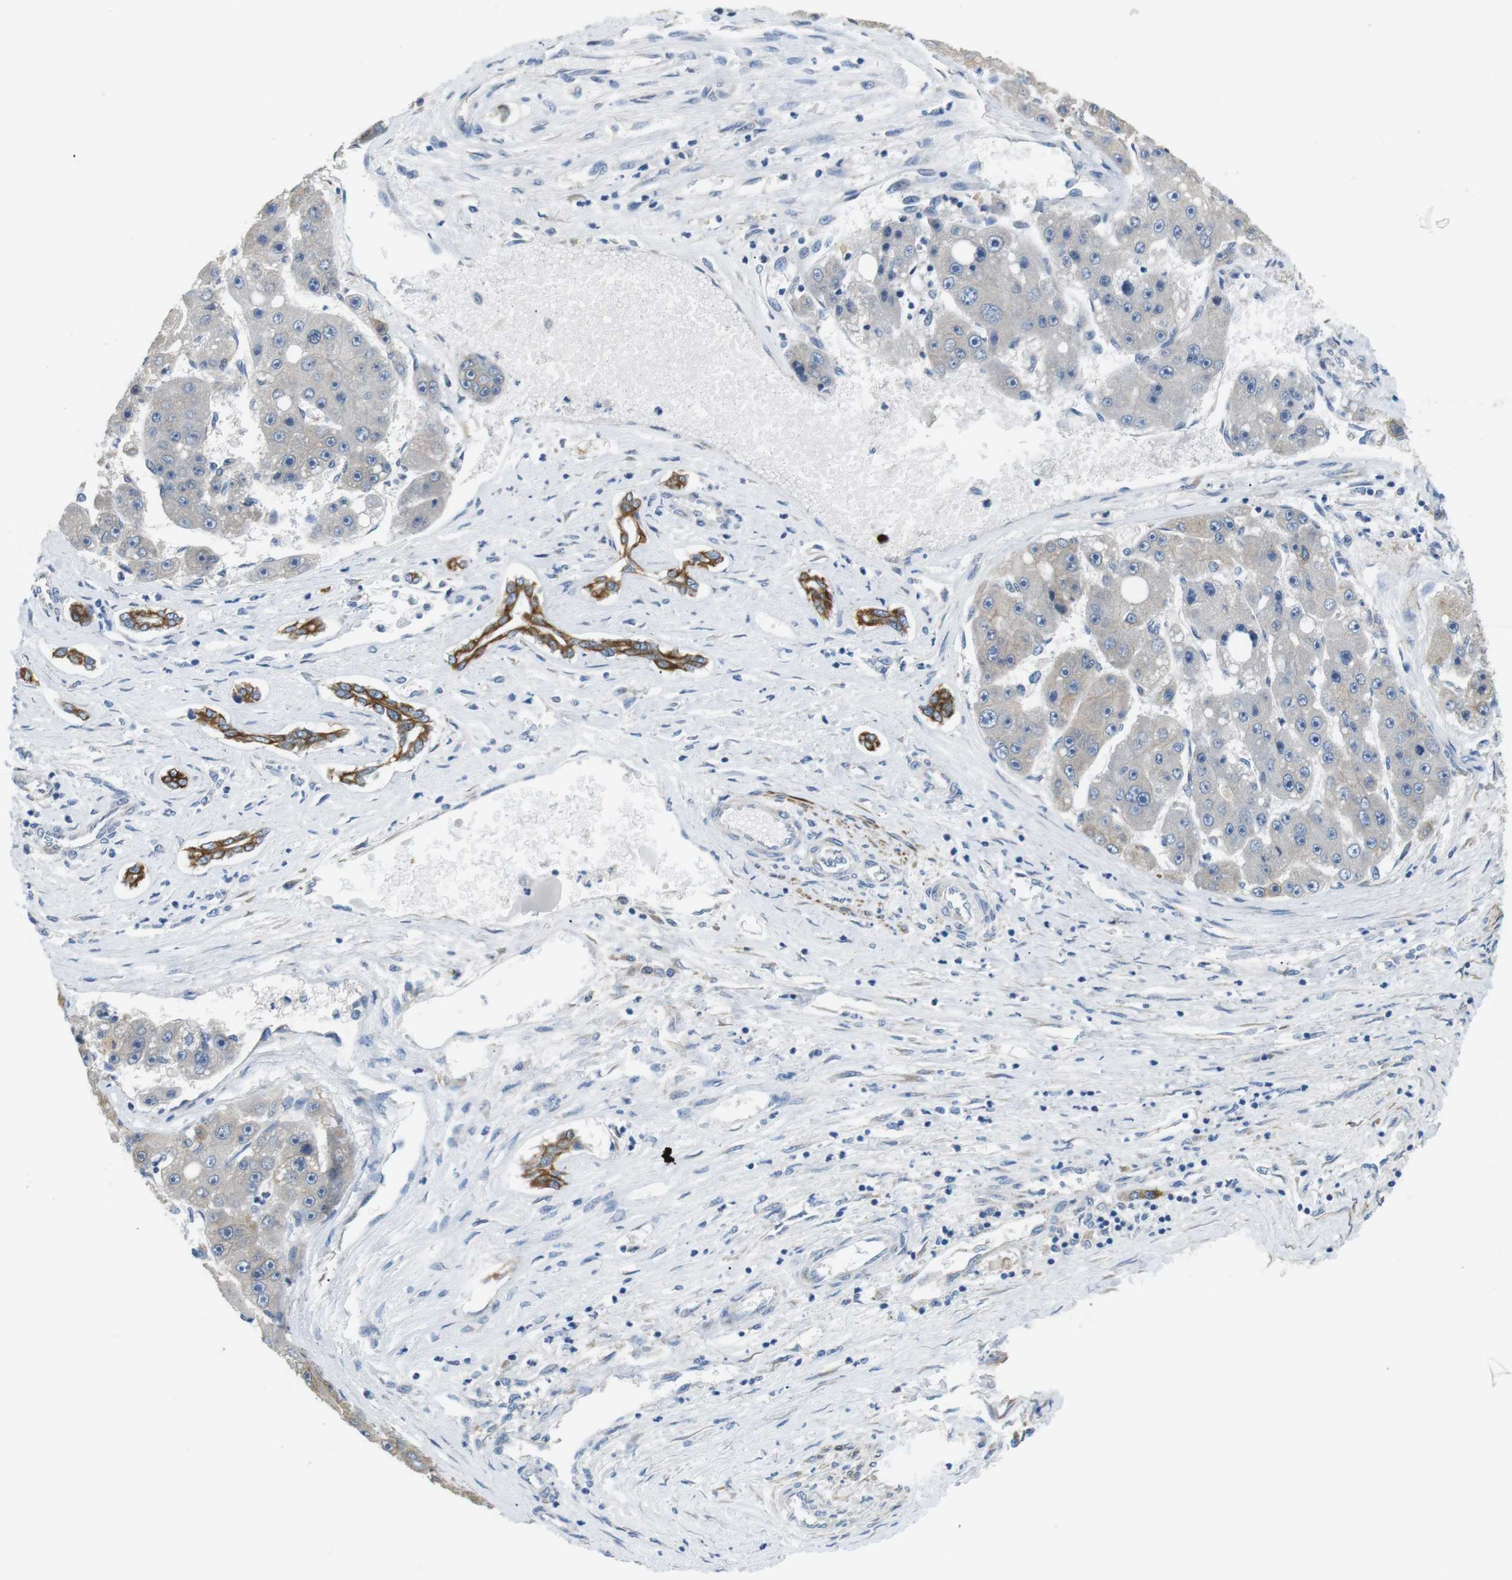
{"staining": {"intensity": "negative", "quantity": "none", "location": "none"}, "tissue": "liver cancer", "cell_type": "Tumor cells", "image_type": "cancer", "snomed": [{"axis": "morphology", "description": "Carcinoma, Hepatocellular, NOS"}, {"axis": "topography", "description": "Liver"}], "caption": "Liver hepatocellular carcinoma was stained to show a protein in brown. There is no significant staining in tumor cells.", "gene": "UNC5CL", "patient": {"sex": "female", "age": 61}}